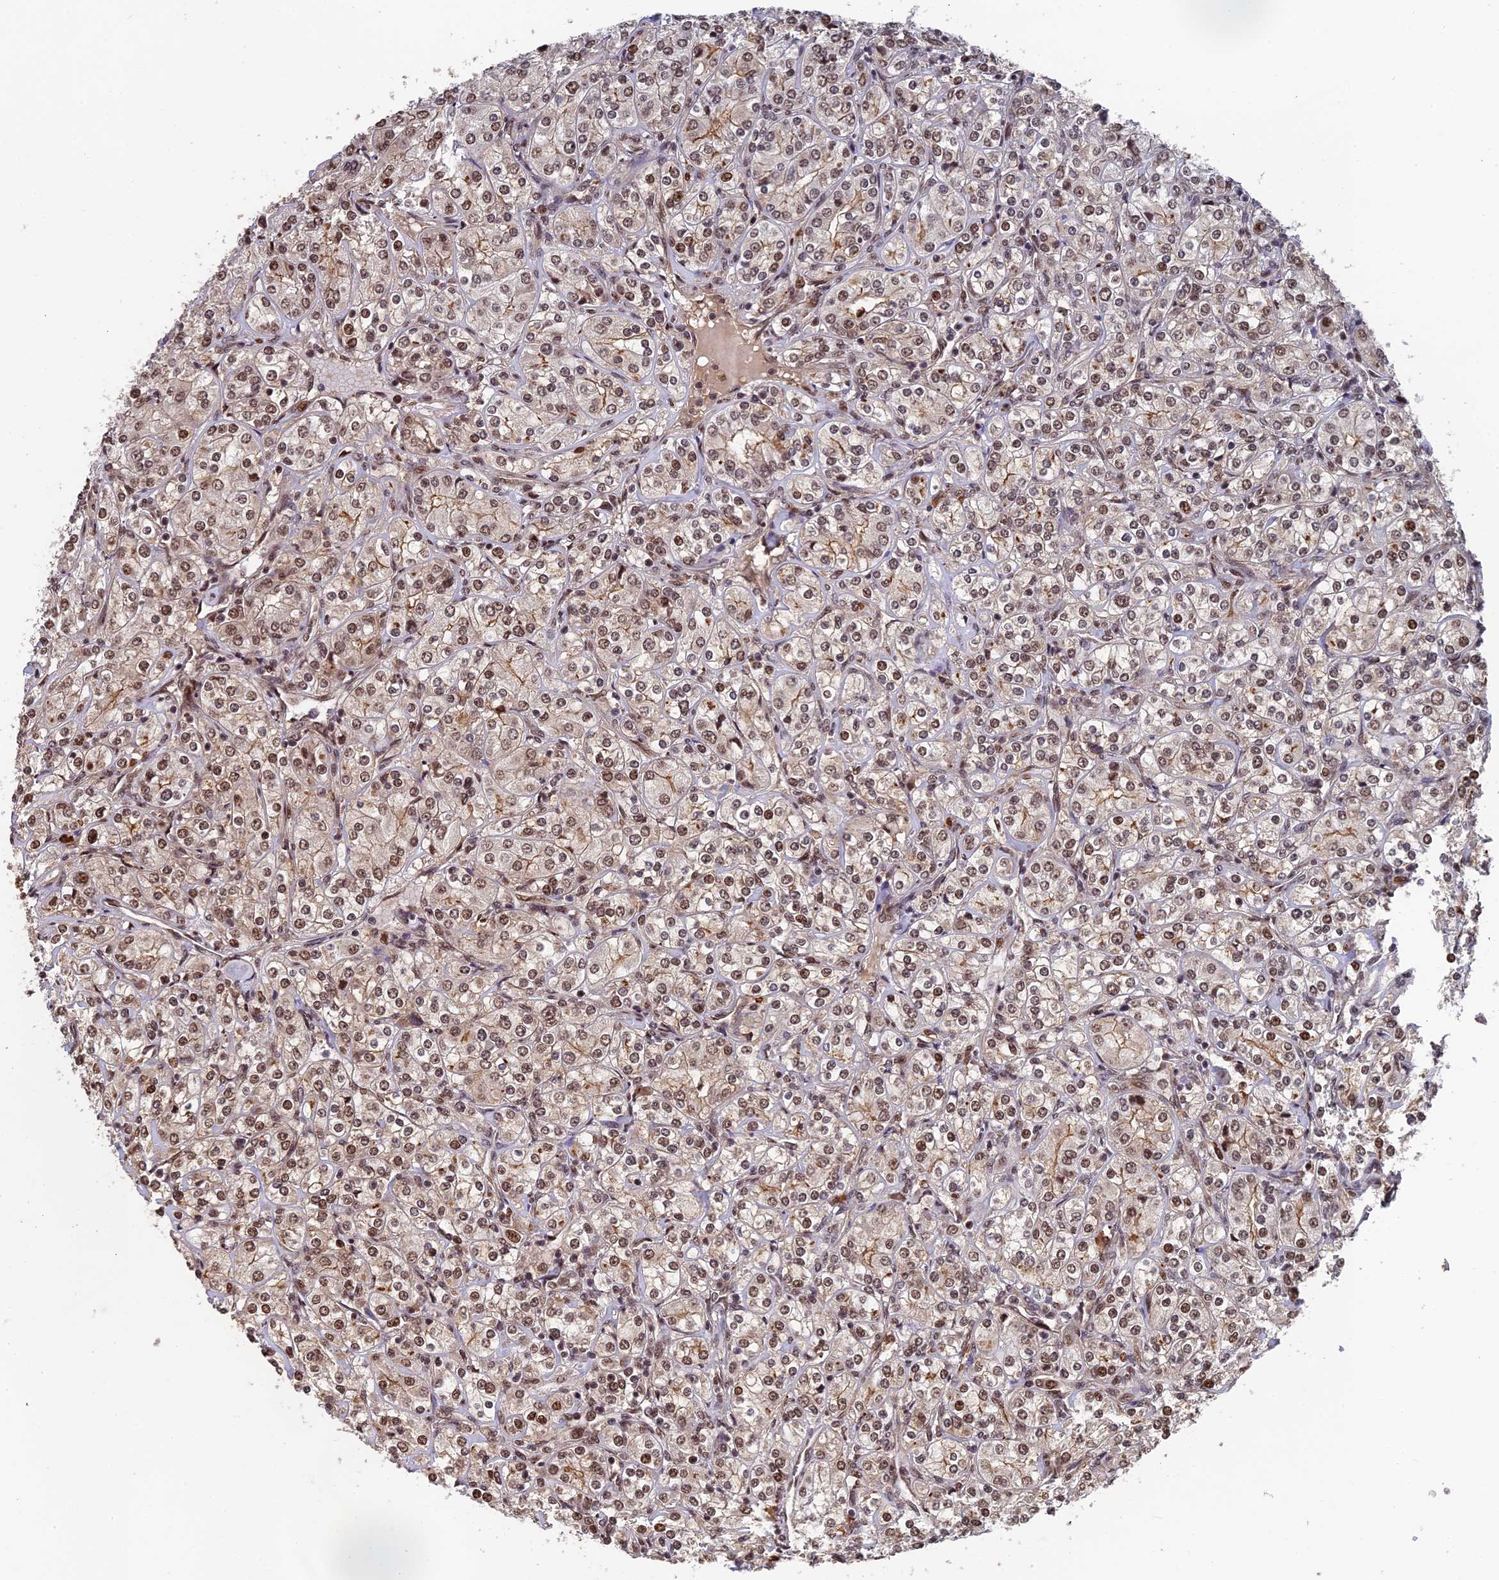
{"staining": {"intensity": "moderate", "quantity": ">75%", "location": "cytoplasmic/membranous,nuclear"}, "tissue": "renal cancer", "cell_type": "Tumor cells", "image_type": "cancer", "snomed": [{"axis": "morphology", "description": "Adenocarcinoma, NOS"}, {"axis": "topography", "description": "Kidney"}], "caption": "High-magnification brightfield microscopy of renal cancer stained with DAB (3,3'-diaminobenzidine) (brown) and counterstained with hematoxylin (blue). tumor cells exhibit moderate cytoplasmic/membranous and nuclear positivity is identified in approximately>75% of cells. (DAB IHC, brown staining for protein, blue staining for nuclei).", "gene": "OSBPL1A", "patient": {"sex": "male", "age": 77}}